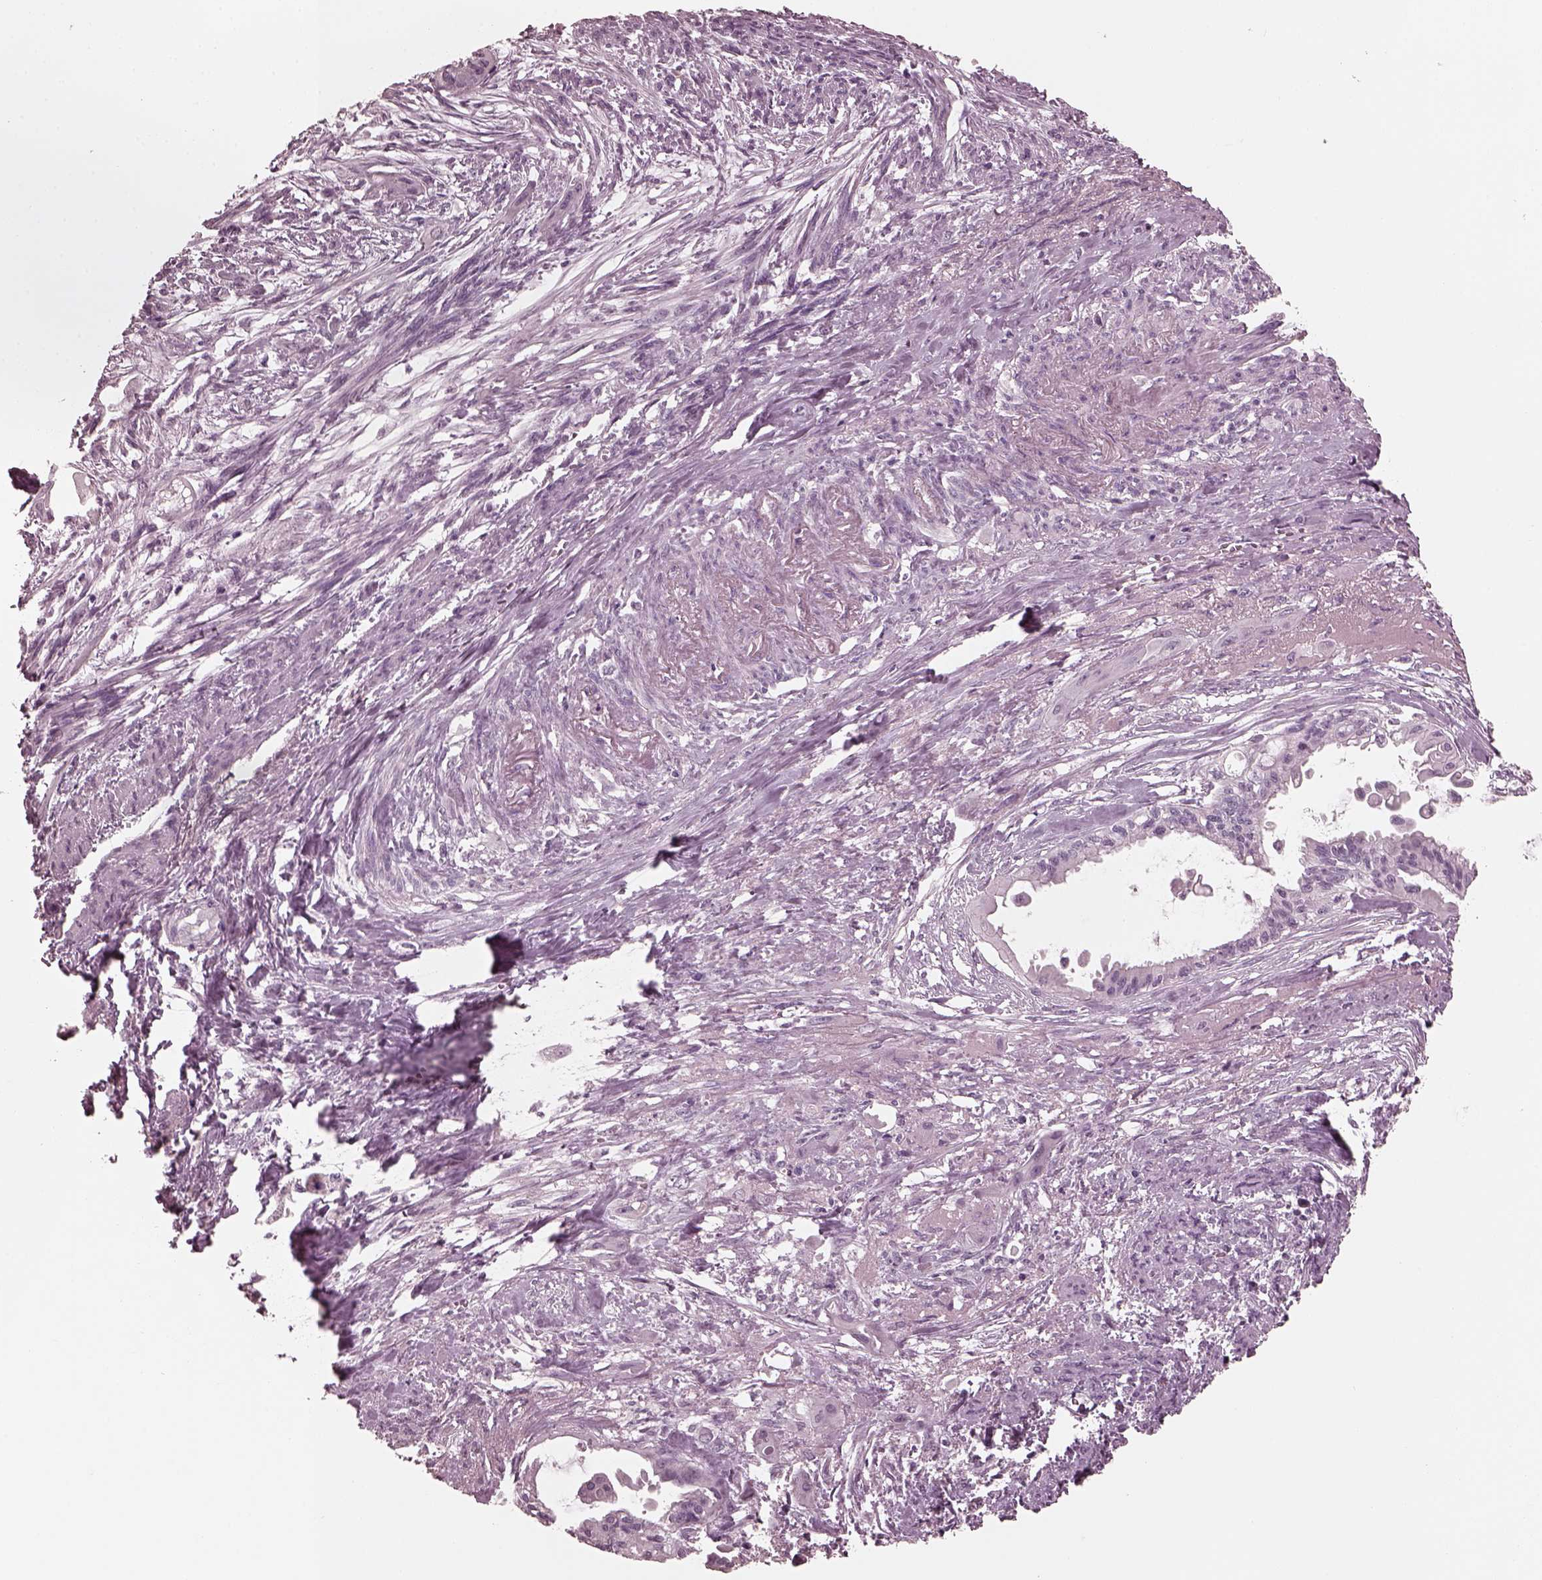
{"staining": {"intensity": "negative", "quantity": "none", "location": "none"}, "tissue": "endometrial cancer", "cell_type": "Tumor cells", "image_type": "cancer", "snomed": [{"axis": "morphology", "description": "Adenocarcinoma, NOS"}, {"axis": "topography", "description": "Endometrium"}], "caption": "Photomicrograph shows no significant protein staining in tumor cells of endometrial cancer.", "gene": "CGA", "patient": {"sex": "female", "age": 86}}